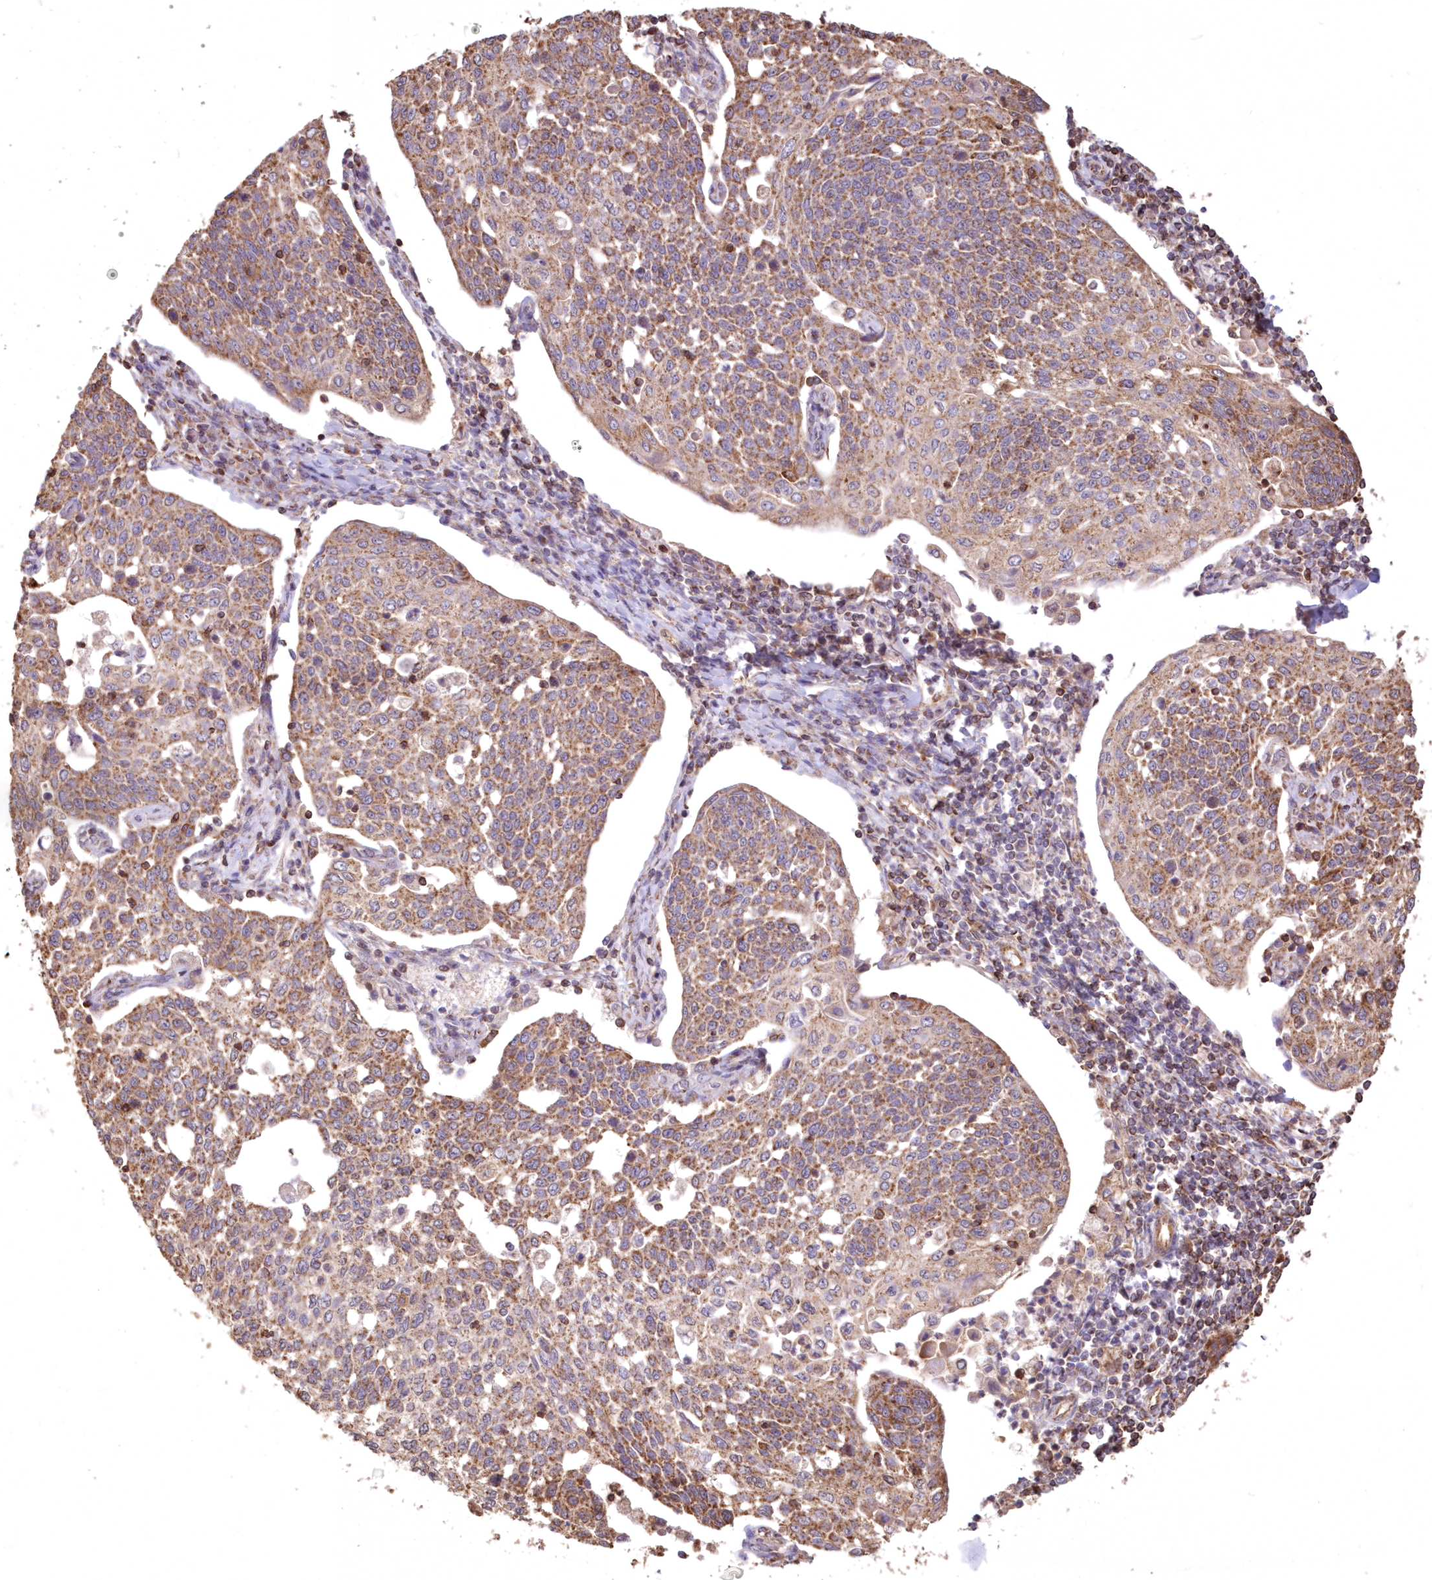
{"staining": {"intensity": "moderate", "quantity": ">75%", "location": "cytoplasmic/membranous"}, "tissue": "cervical cancer", "cell_type": "Tumor cells", "image_type": "cancer", "snomed": [{"axis": "morphology", "description": "Squamous cell carcinoma, NOS"}, {"axis": "topography", "description": "Cervix"}], "caption": "A photomicrograph of squamous cell carcinoma (cervical) stained for a protein reveals moderate cytoplasmic/membranous brown staining in tumor cells. (DAB IHC with brightfield microscopy, high magnification).", "gene": "TMEM139", "patient": {"sex": "female", "age": 34}}